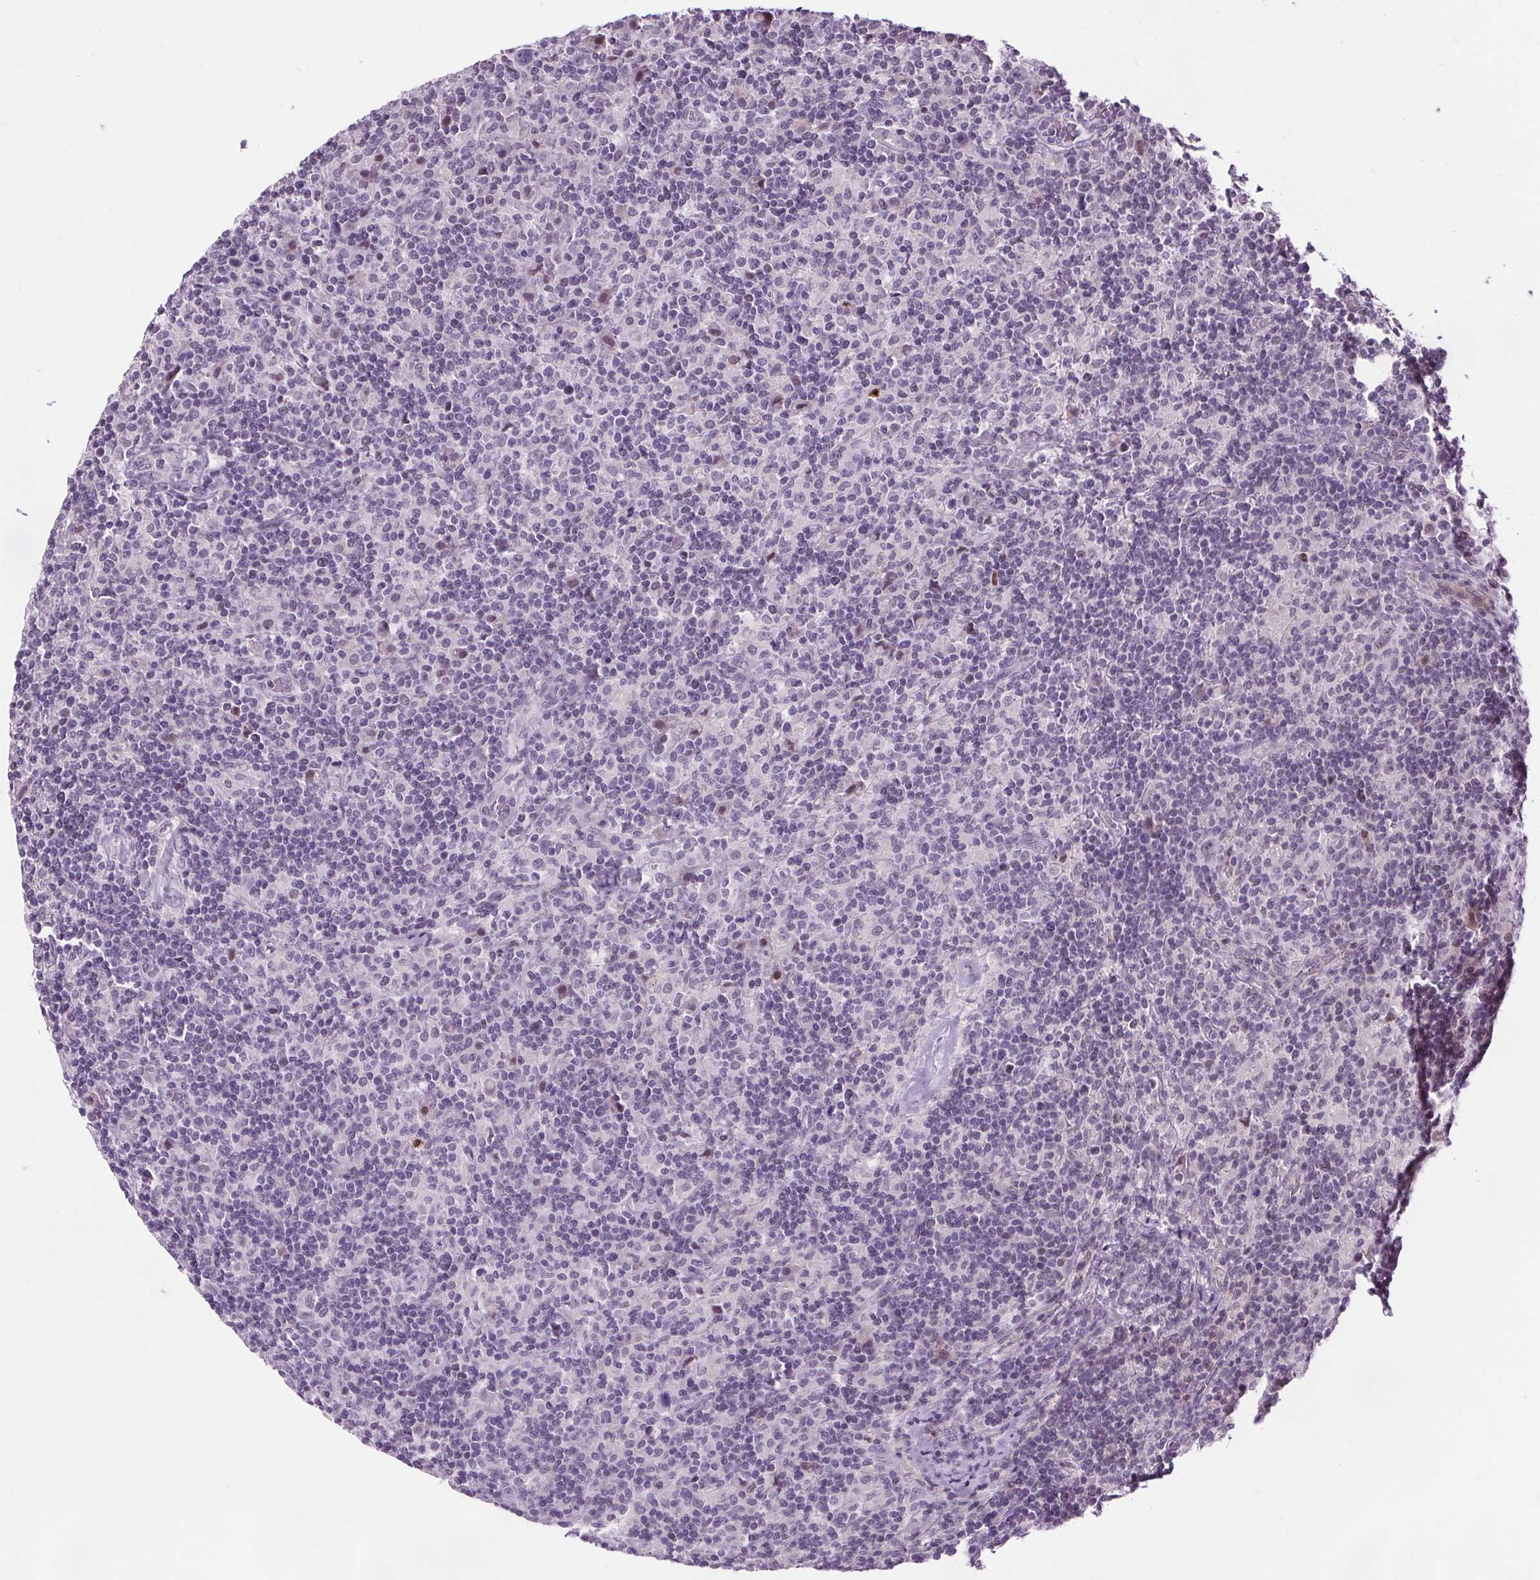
{"staining": {"intensity": "negative", "quantity": "none", "location": "none"}, "tissue": "lymphoma", "cell_type": "Tumor cells", "image_type": "cancer", "snomed": [{"axis": "morphology", "description": "Hodgkin's disease, NOS"}, {"axis": "topography", "description": "Lymph node"}], "caption": "This is a micrograph of IHC staining of lymphoma, which shows no staining in tumor cells.", "gene": "CEBPA", "patient": {"sex": "male", "age": 70}}